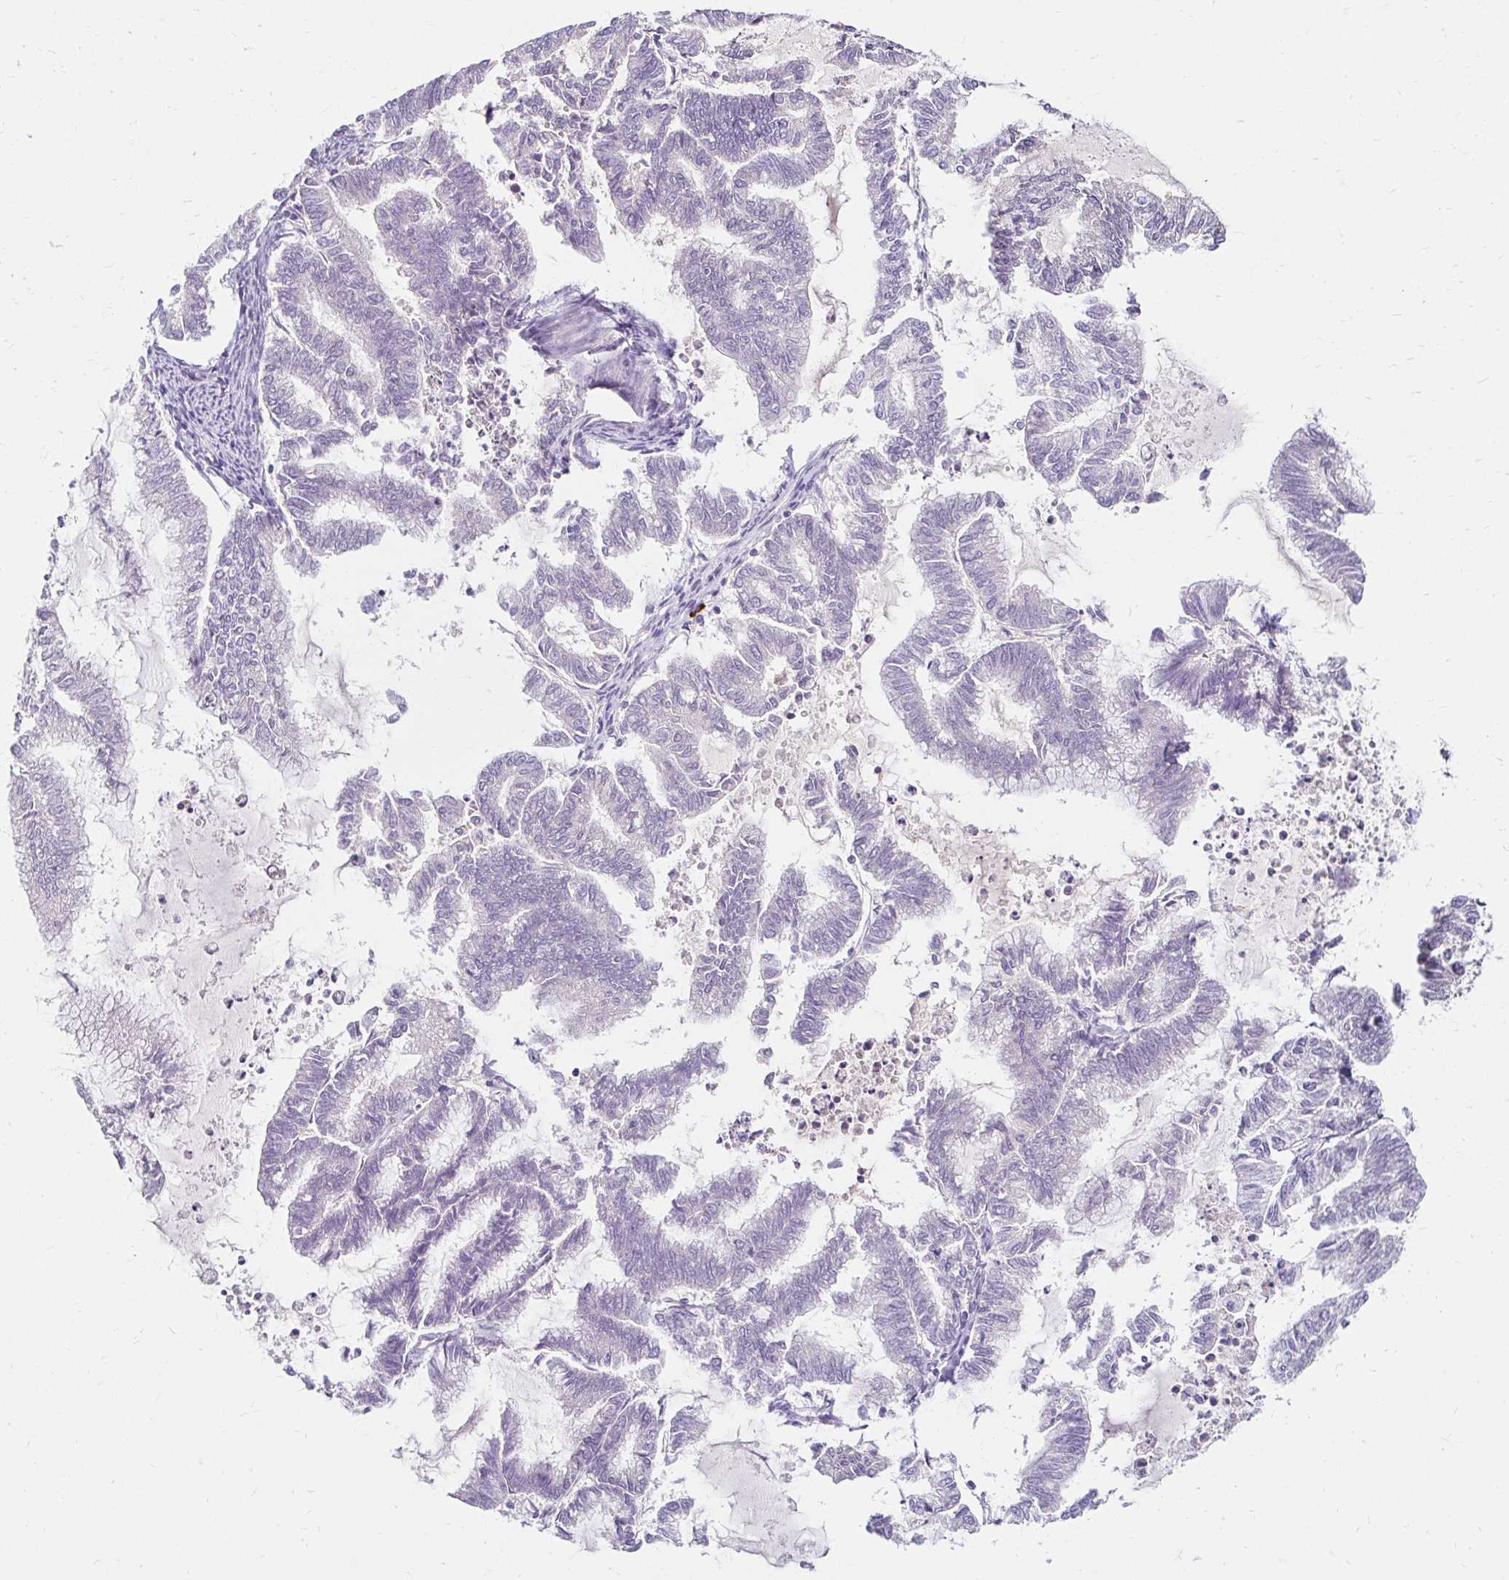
{"staining": {"intensity": "negative", "quantity": "none", "location": "none"}, "tissue": "endometrial cancer", "cell_type": "Tumor cells", "image_type": "cancer", "snomed": [{"axis": "morphology", "description": "Adenocarcinoma, NOS"}, {"axis": "topography", "description": "Endometrium"}], "caption": "Immunohistochemistry (IHC) of human endometrial adenocarcinoma demonstrates no positivity in tumor cells. The staining was performed using DAB to visualize the protein expression in brown, while the nuclei were stained in blue with hematoxylin (Magnification: 20x).", "gene": "GUCY1A1", "patient": {"sex": "female", "age": 79}}